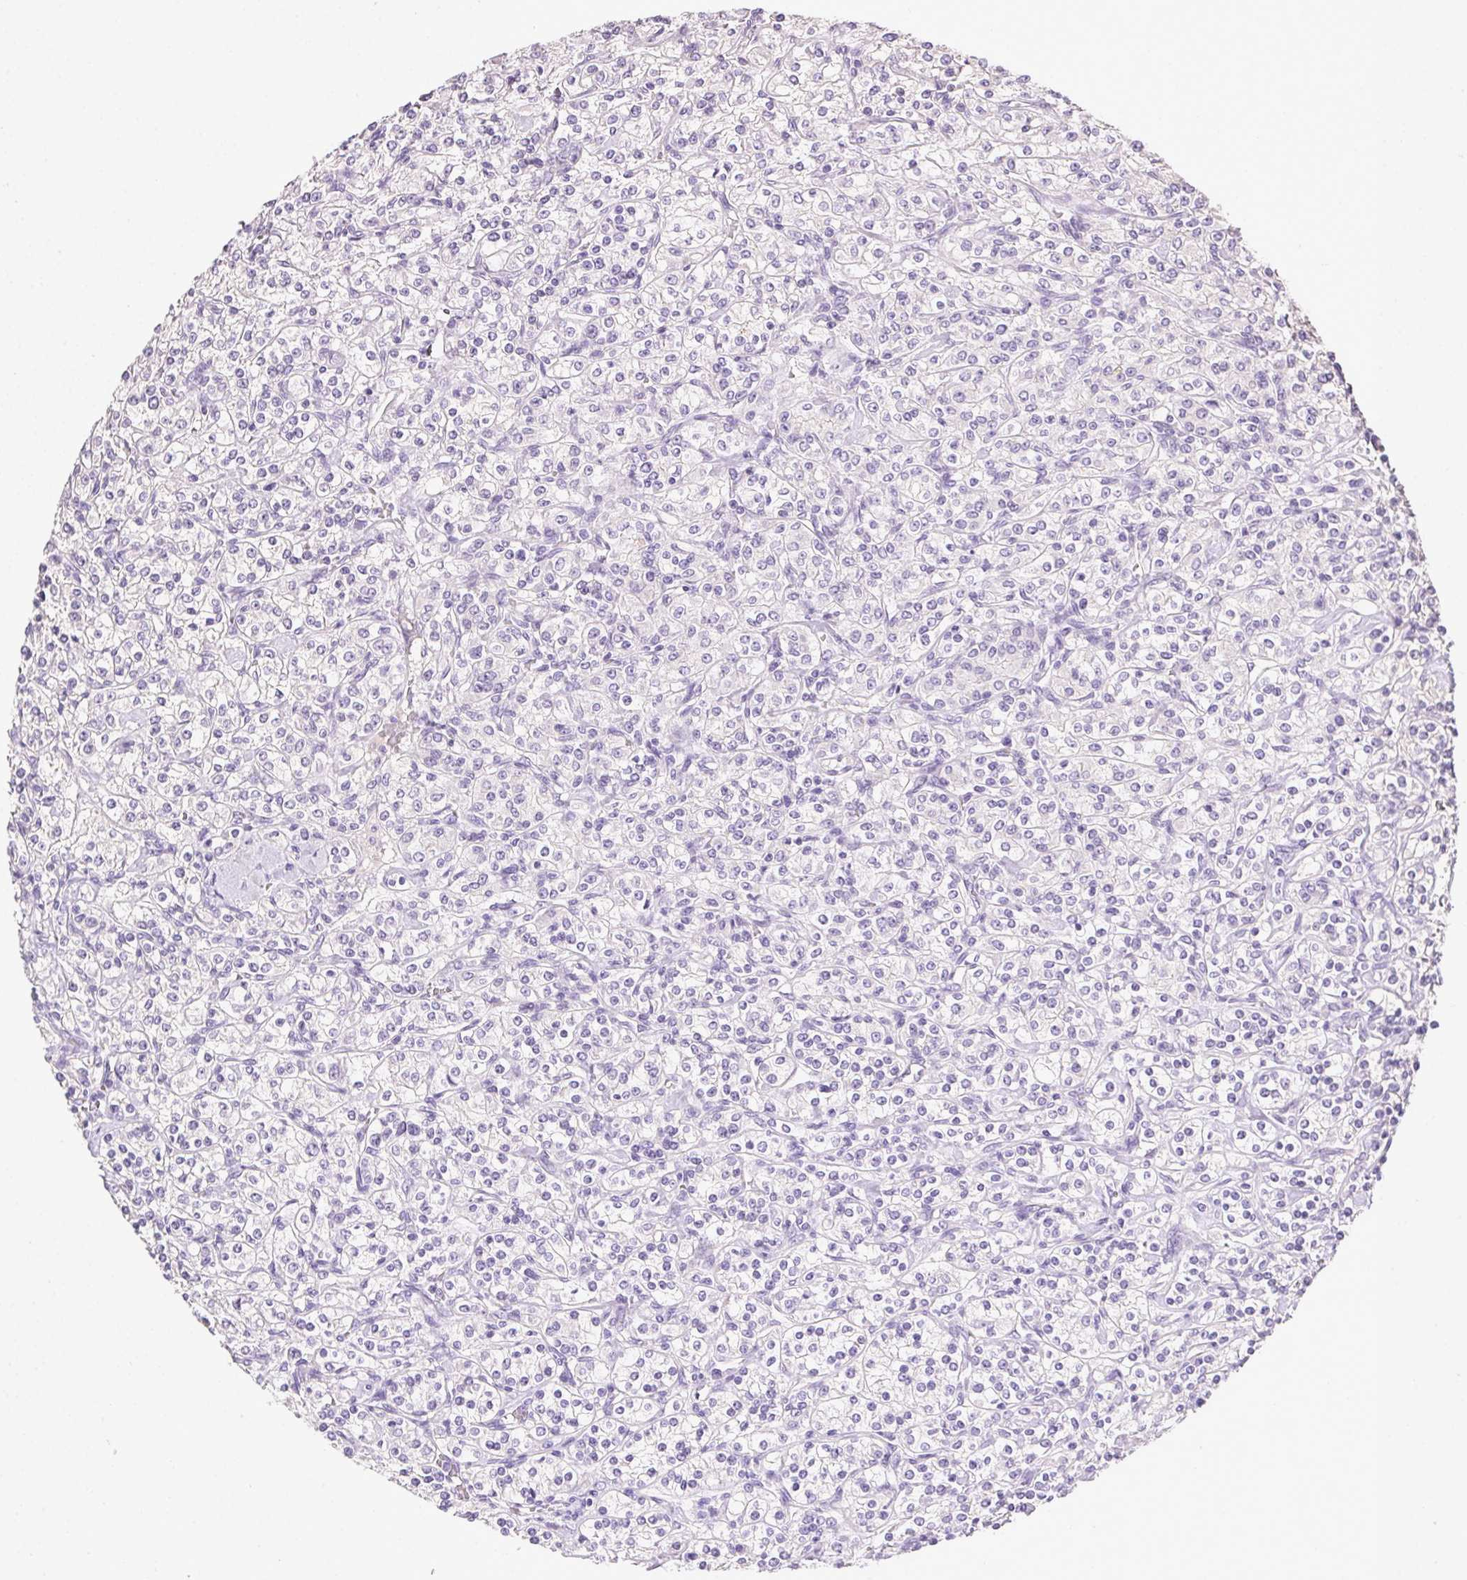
{"staining": {"intensity": "negative", "quantity": "none", "location": "none"}, "tissue": "renal cancer", "cell_type": "Tumor cells", "image_type": "cancer", "snomed": [{"axis": "morphology", "description": "Adenocarcinoma, NOS"}, {"axis": "topography", "description": "Kidney"}], "caption": "High power microscopy image of an immunohistochemistry (IHC) micrograph of renal cancer, revealing no significant expression in tumor cells.", "gene": "SYCE2", "patient": {"sex": "male", "age": 77}}